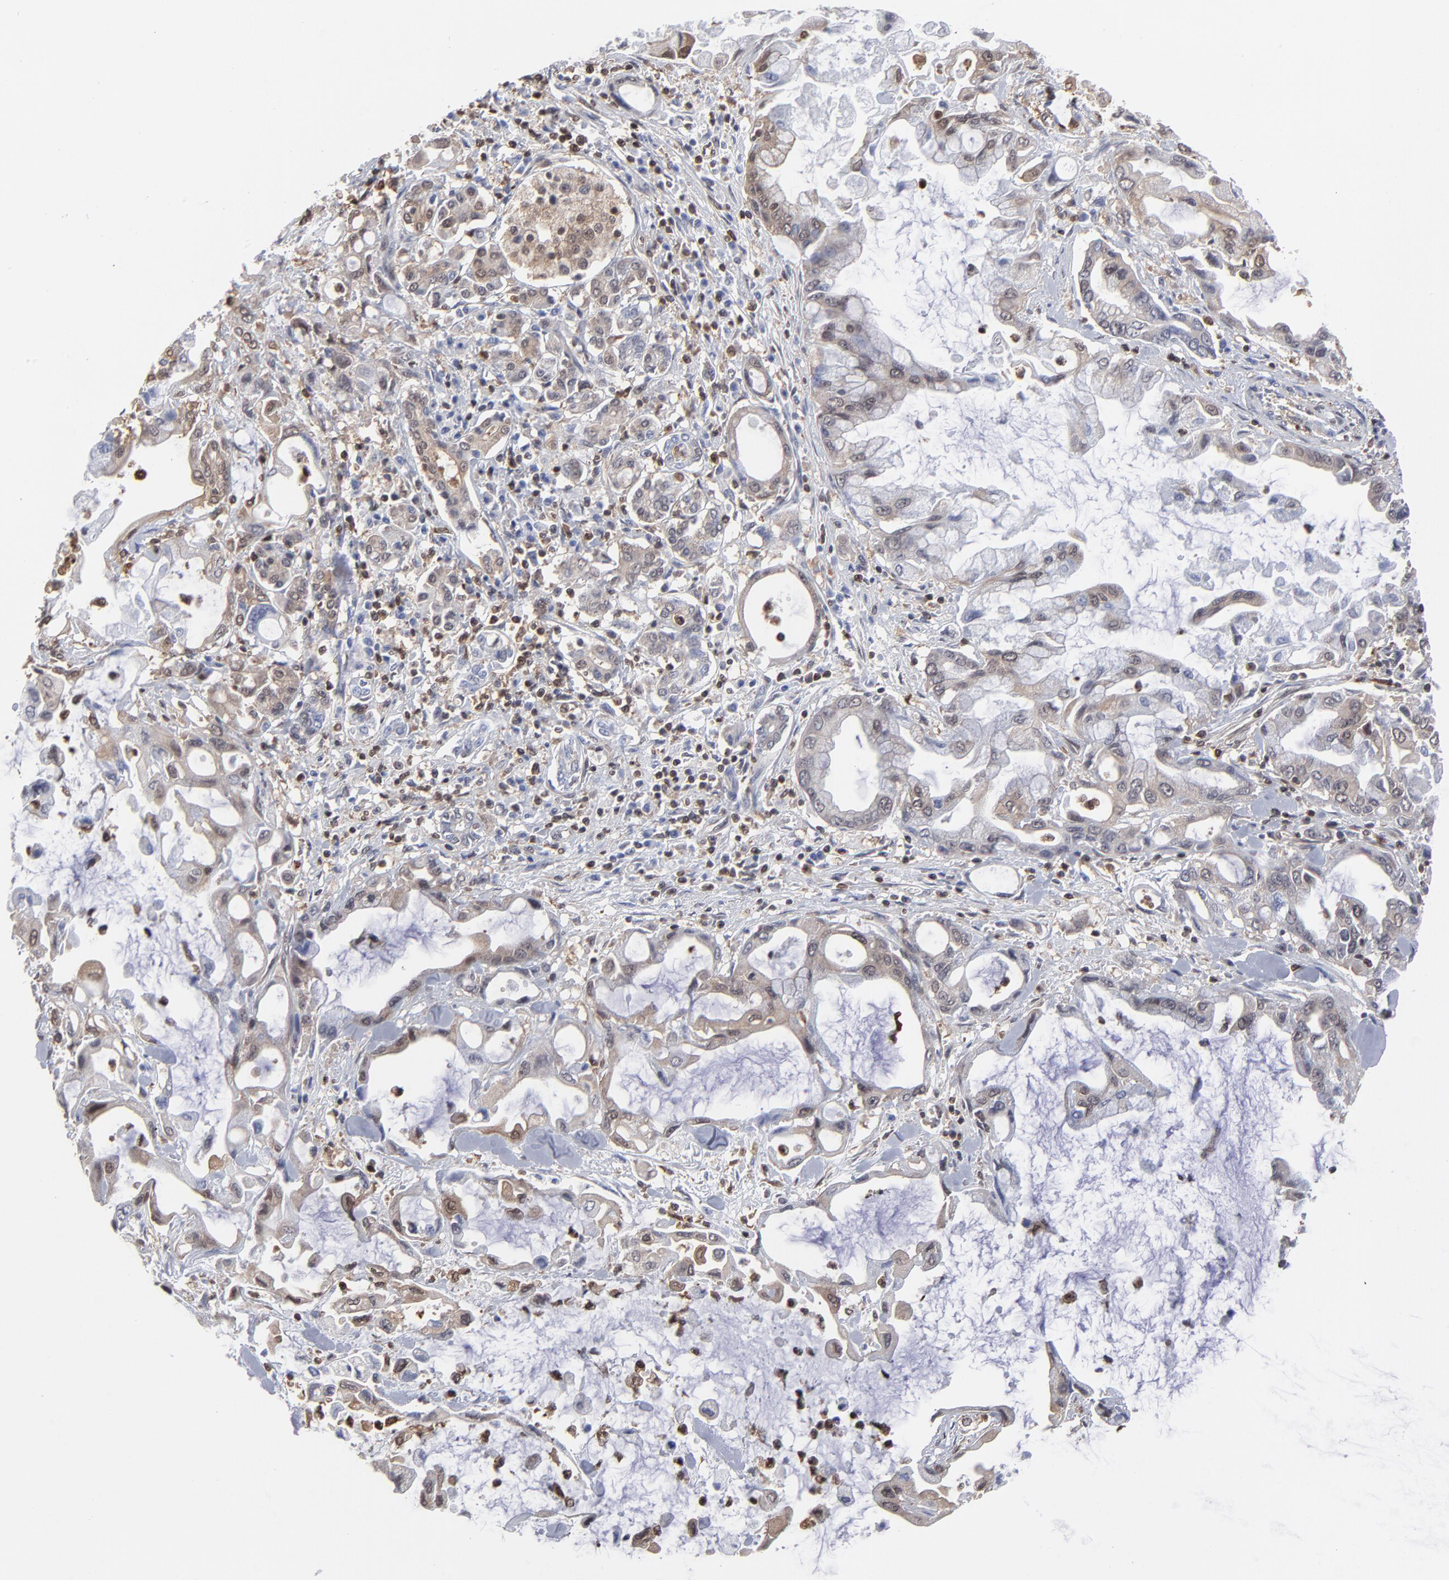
{"staining": {"intensity": "moderate", "quantity": ">75%", "location": "cytoplasmic/membranous"}, "tissue": "pancreatic cancer", "cell_type": "Tumor cells", "image_type": "cancer", "snomed": [{"axis": "morphology", "description": "Adenocarcinoma, NOS"}, {"axis": "topography", "description": "Pancreas"}], "caption": "Adenocarcinoma (pancreatic) stained with DAB immunohistochemistry demonstrates medium levels of moderate cytoplasmic/membranous staining in about >75% of tumor cells.", "gene": "MAP2K1", "patient": {"sex": "female", "age": 57}}